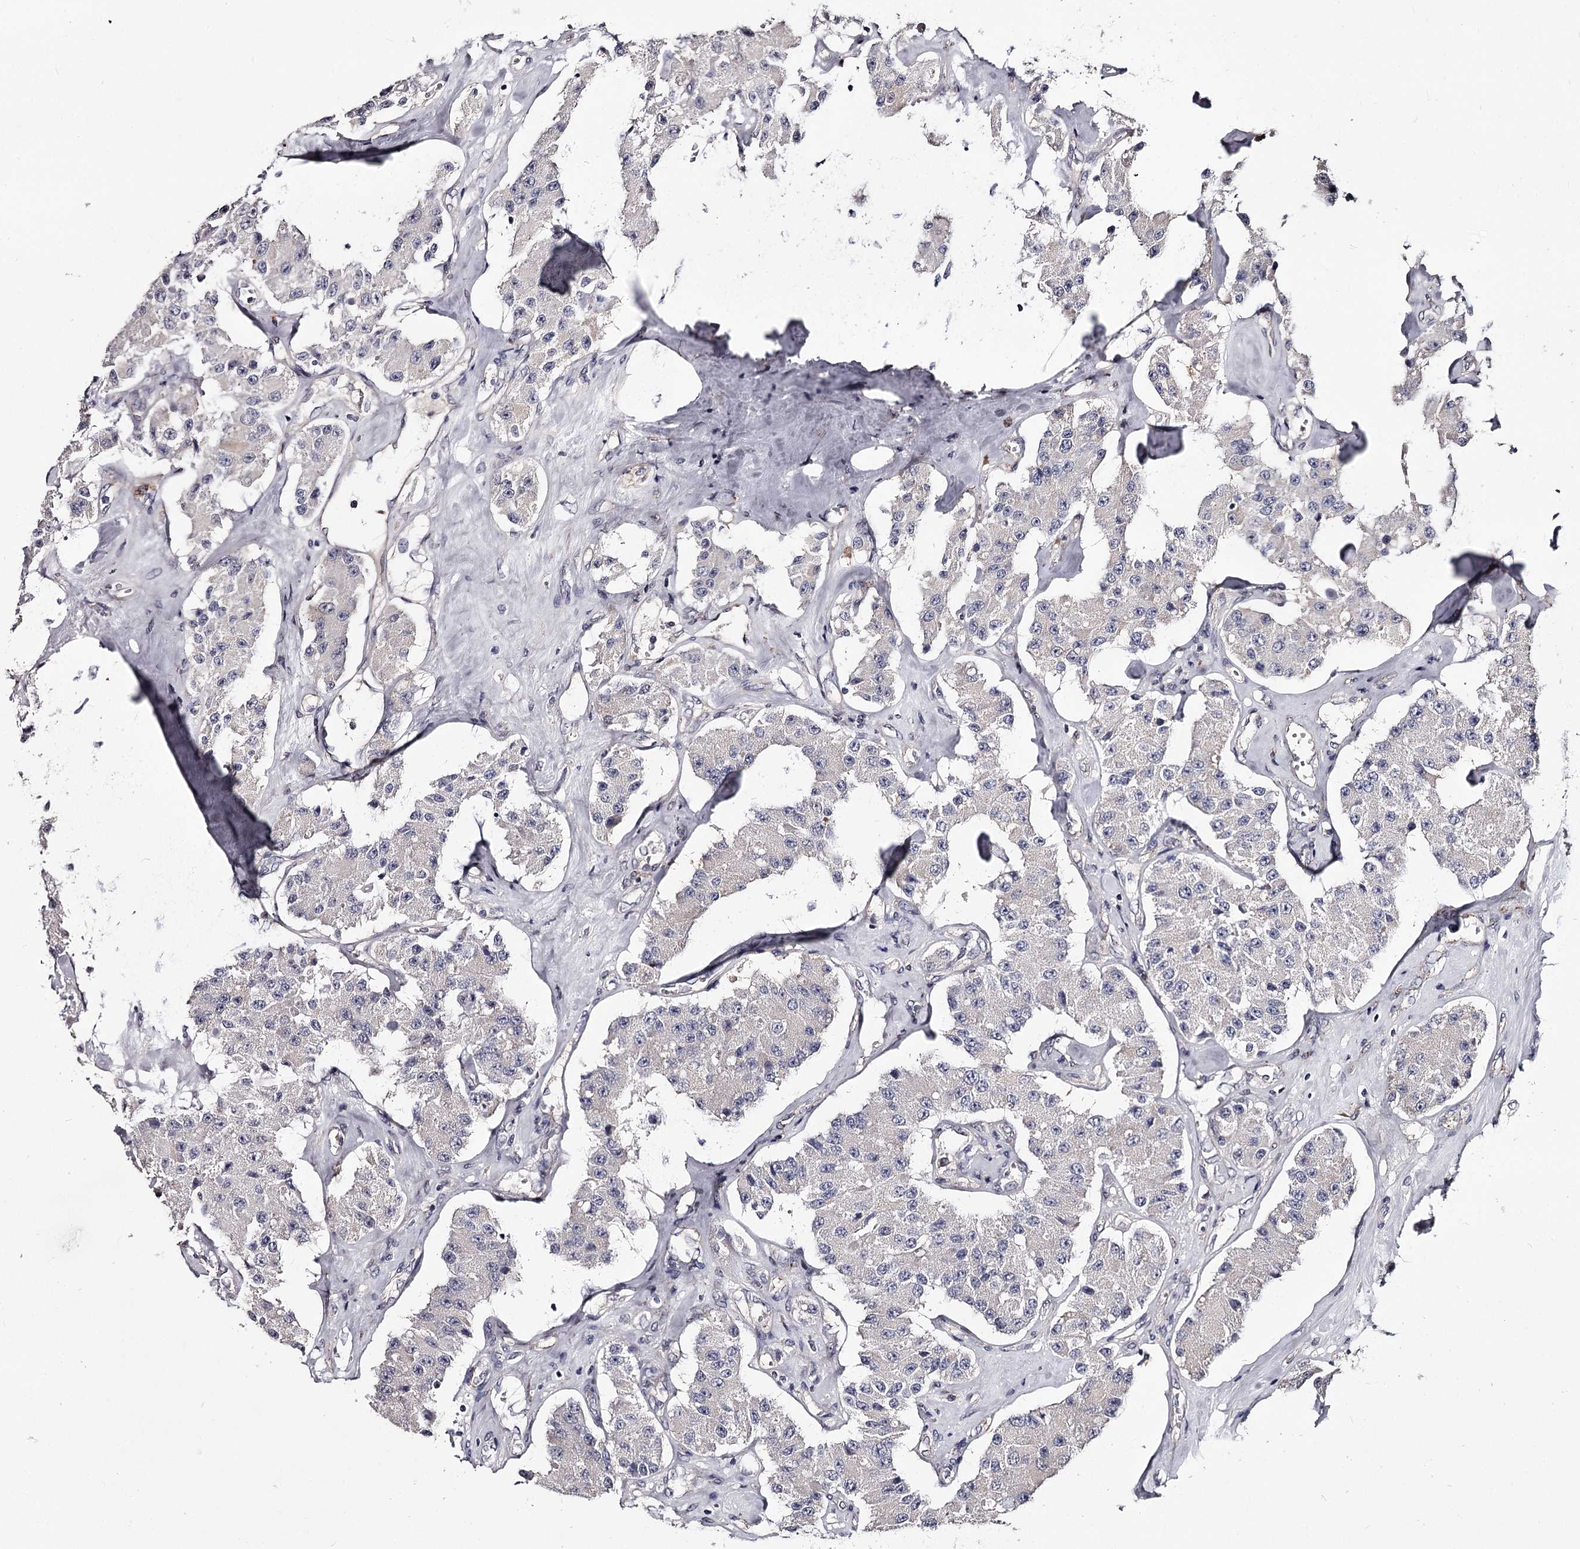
{"staining": {"intensity": "negative", "quantity": "none", "location": "none"}, "tissue": "carcinoid", "cell_type": "Tumor cells", "image_type": "cancer", "snomed": [{"axis": "morphology", "description": "Carcinoid, malignant, NOS"}, {"axis": "topography", "description": "Pancreas"}], "caption": "Image shows no significant protein positivity in tumor cells of carcinoid.", "gene": "GSTO1", "patient": {"sex": "male", "age": 41}}